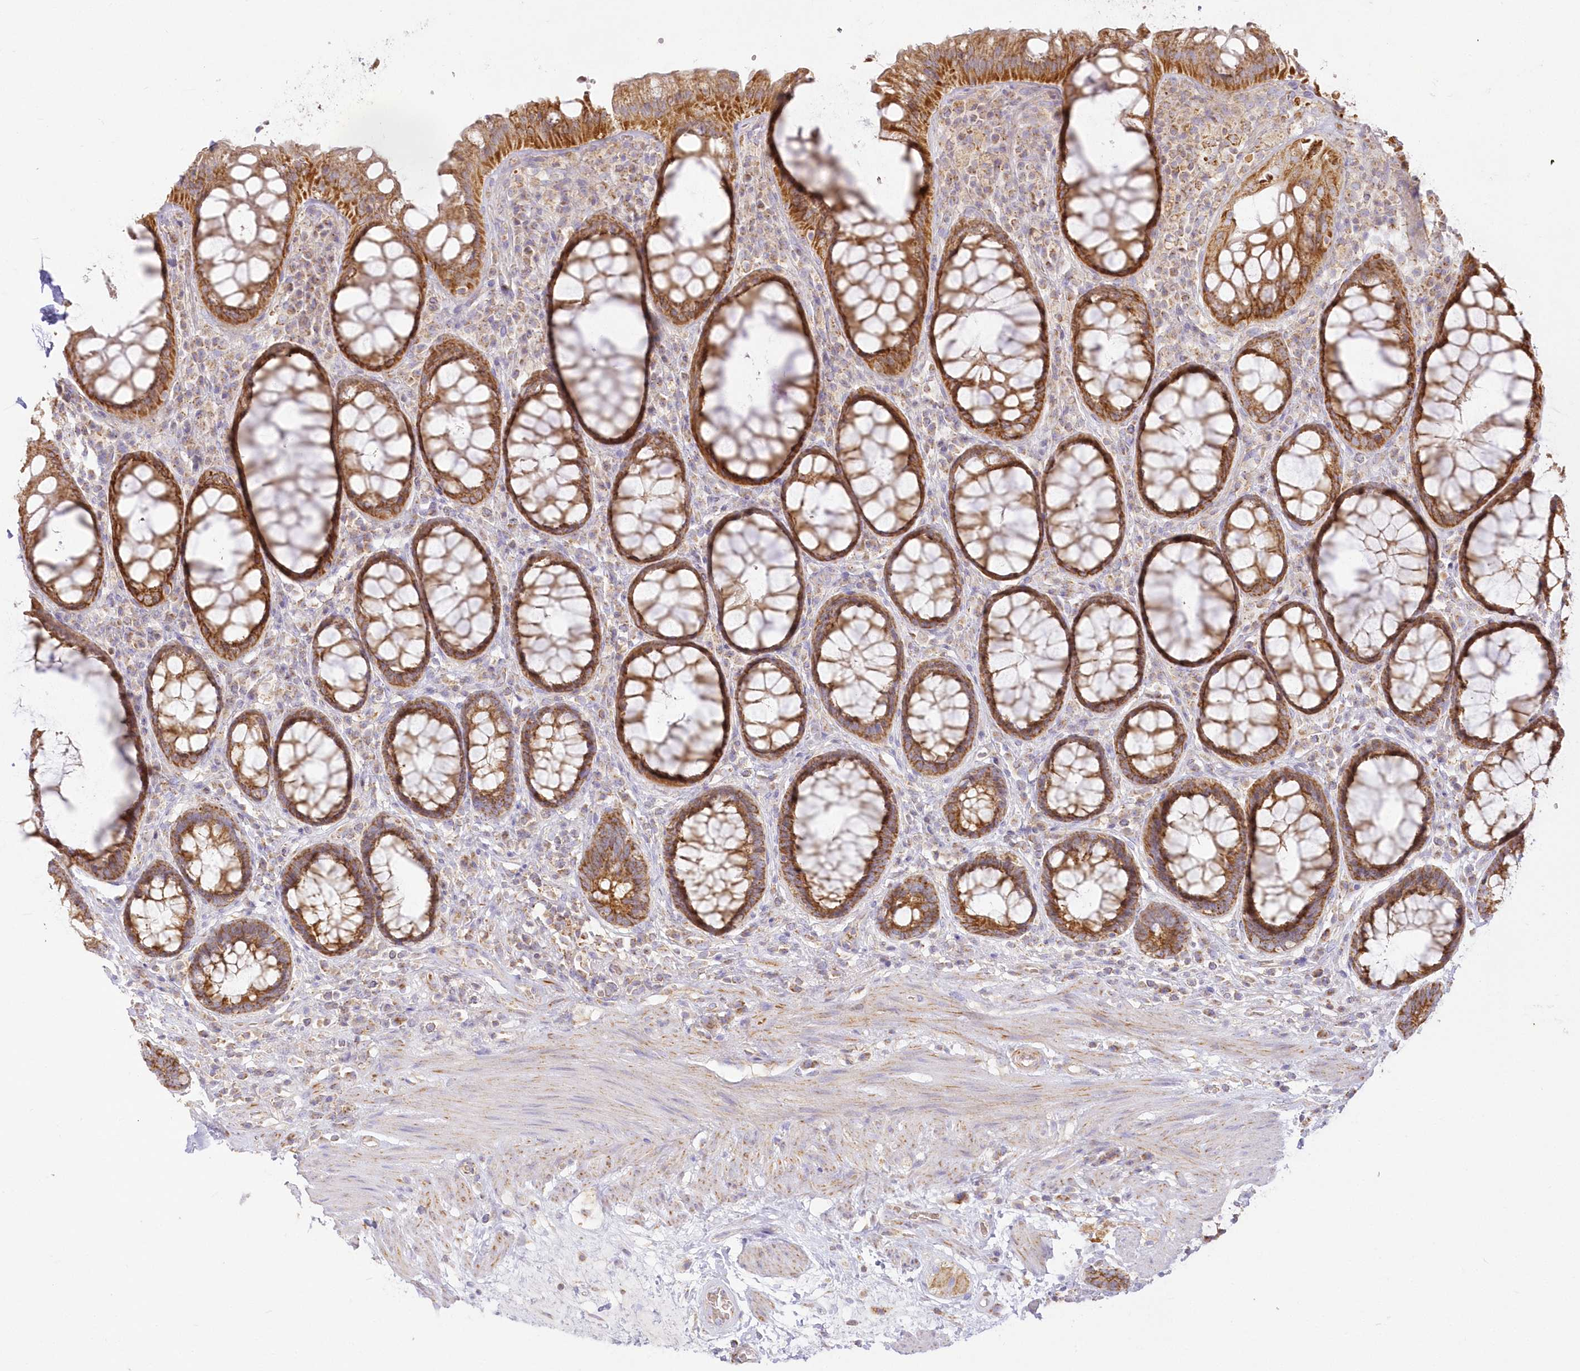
{"staining": {"intensity": "moderate", "quantity": ">75%", "location": "cytoplasmic/membranous"}, "tissue": "rectum", "cell_type": "Glandular cells", "image_type": "normal", "snomed": [{"axis": "morphology", "description": "Normal tissue, NOS"}, {"axis": "topography", "description": "Rectum"}], "caption": "Glandular cells demonstrate moderate cytoplasmic/membranous staining in about >75% of cells in unremarkable rectum.", "gene": "TBC1D14", "patient": {"sex": "male", "age": 64}}